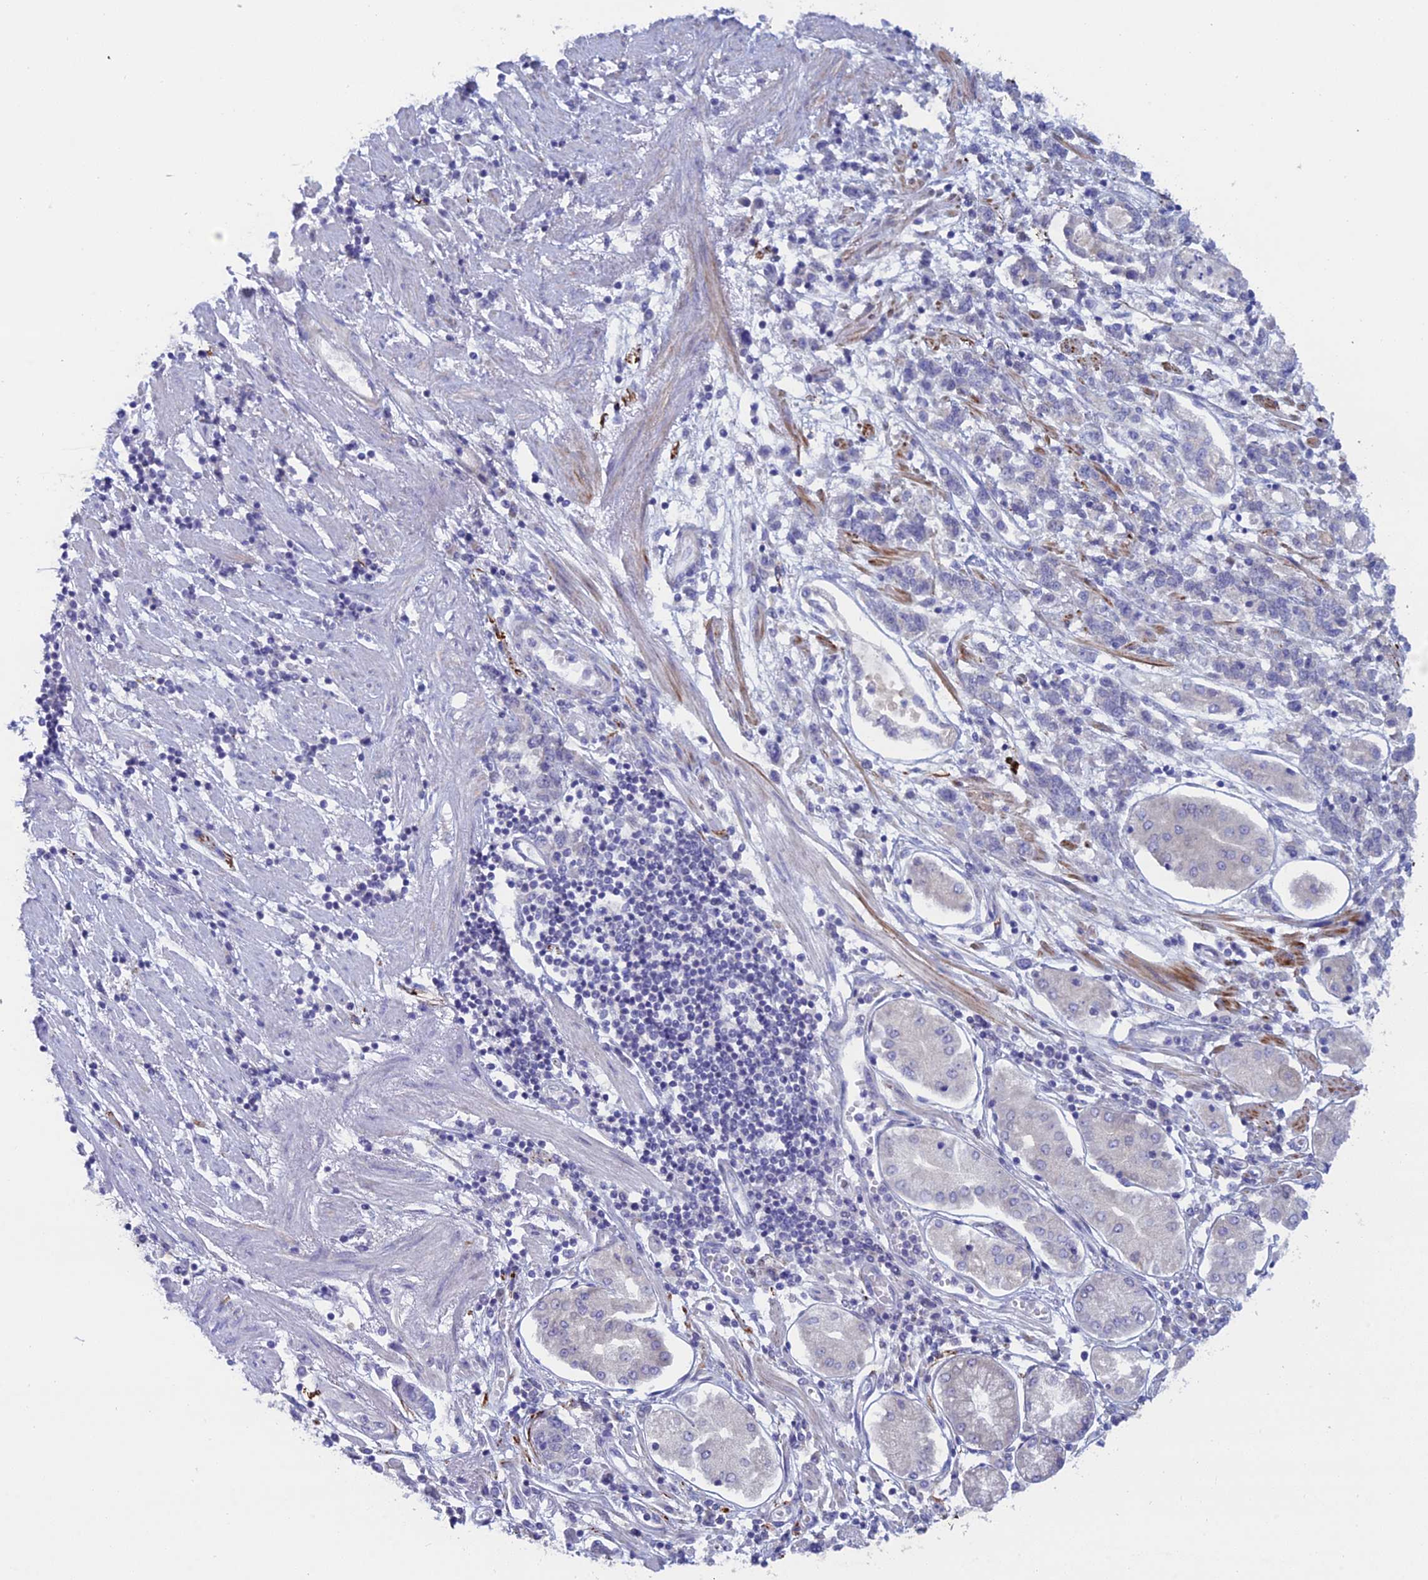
{"staining": {"intensity": "negative", "quantity": "none", "location": "none"}, "tissue": "stomach cancer", "cell_type": "Tumor cells", "image_type": "cancer", "snomed": [{"axis": "morphology", "description": "Adenocarcinoma, NOS"}, {"axis": "topography", "description": "Stomach"}], "caption": "Protein analysis of adenocarcinoma (stomach) shows no significant expression in tumor cells.", "gene": "XPO7", "patient": {"sex": "female", "age": 76}}